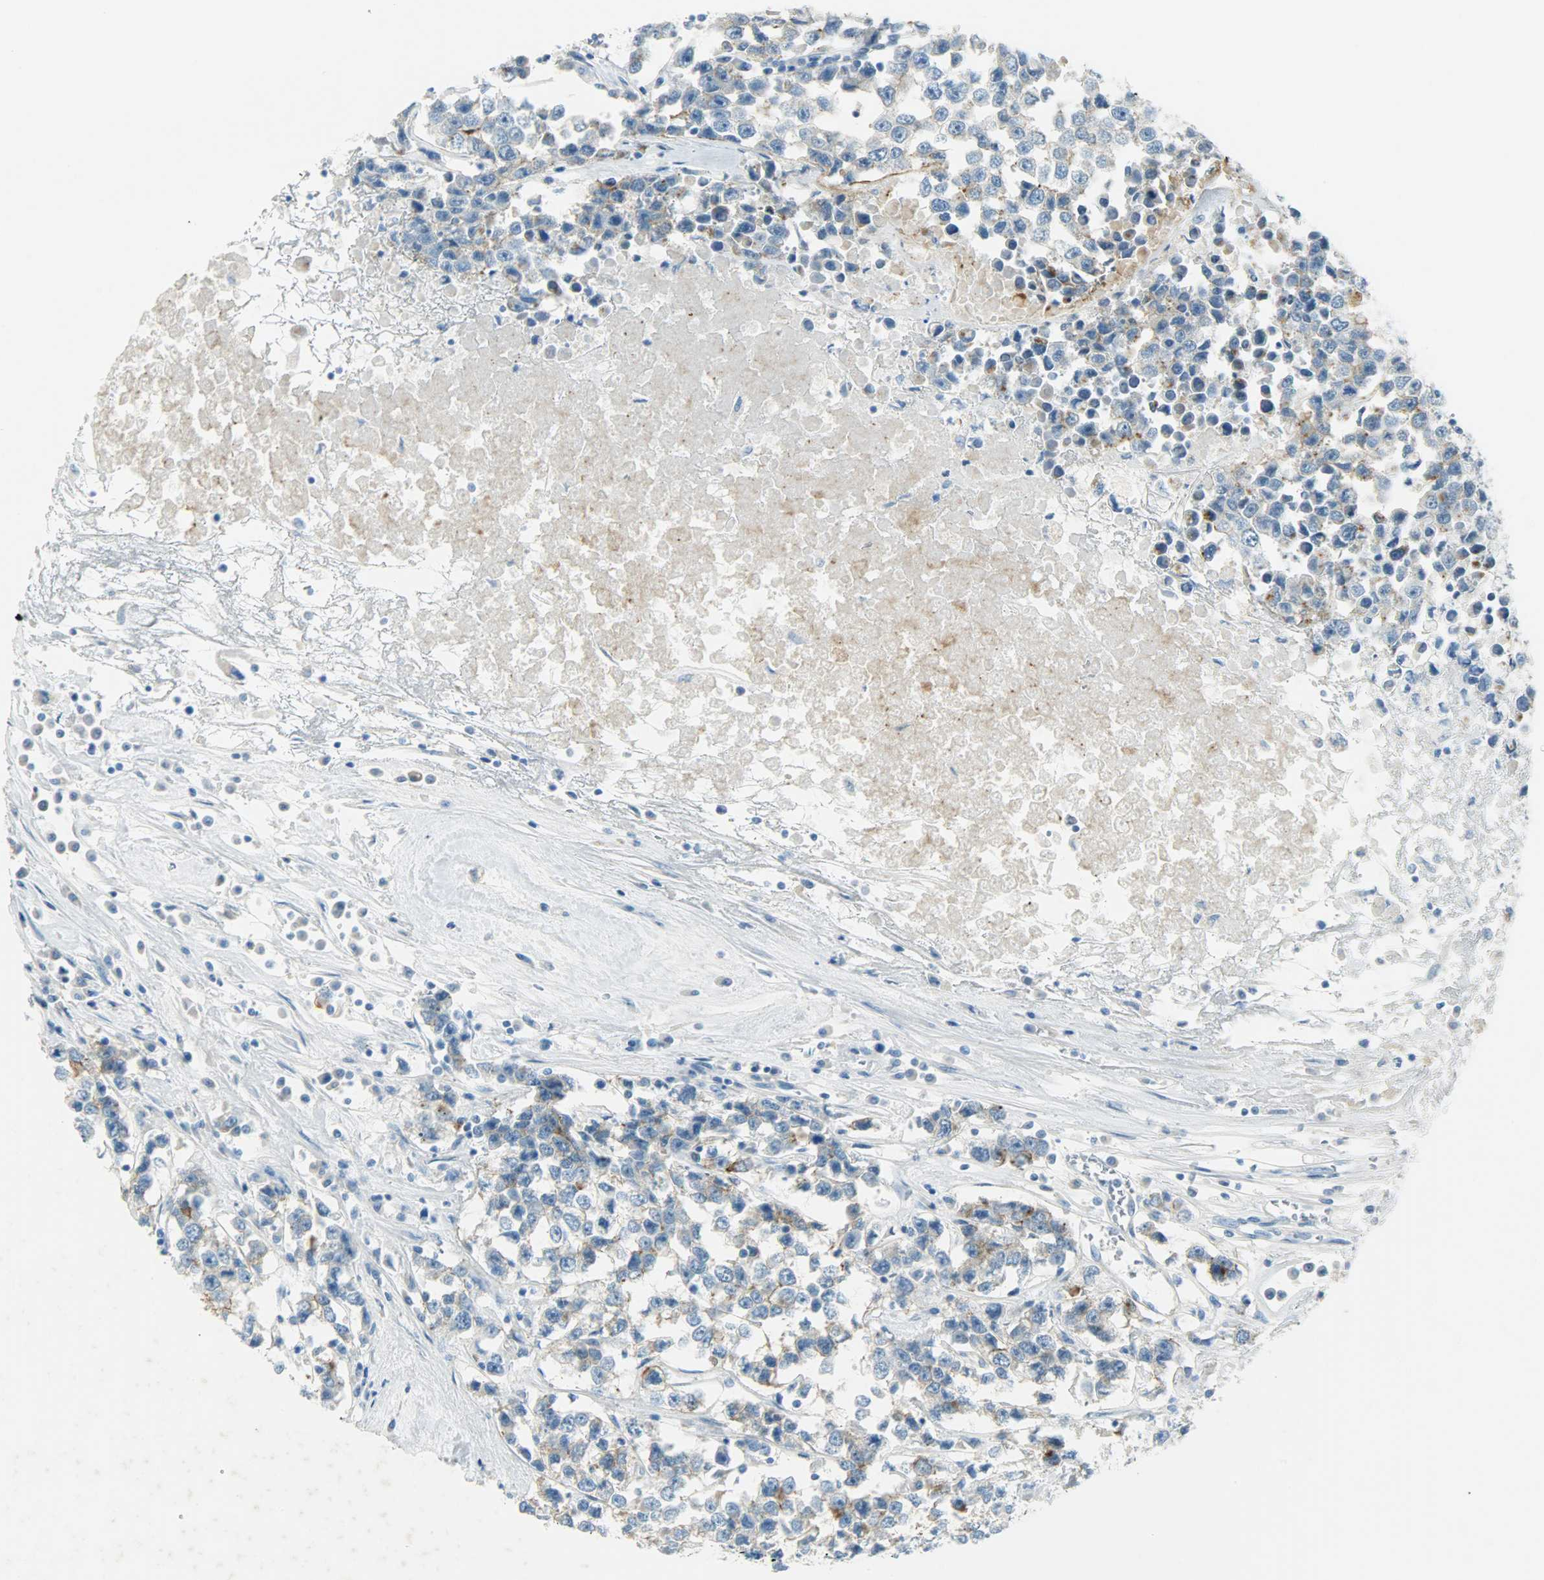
{"staining": {"intensity": "moderate", "quantity": "25%-75%", "location": "cytoplasmic/membranous"}, "tissue": "testis cancer", "cell_type": "Tumor cells", "image_type": "cancer", "snomed": [{"axis": "morphology", "description": "Seminoma, NOS"}, {"axis": "morphology", "description": "Carcinoma, Embryonal, NOS"}, {"axis": "topography", "description": "Testis"}], "caption": "Protein analysis of testis cancer tissue displays moderate cytoplasmic/membranous positivity in approximately 25%-75% of tumor cells. Immunohistochemistry (ihc) stains the protein in brown and the nuclei are stained blue.", "gene": "PROM1", "patient": {"sex": "male", "age": 52}}